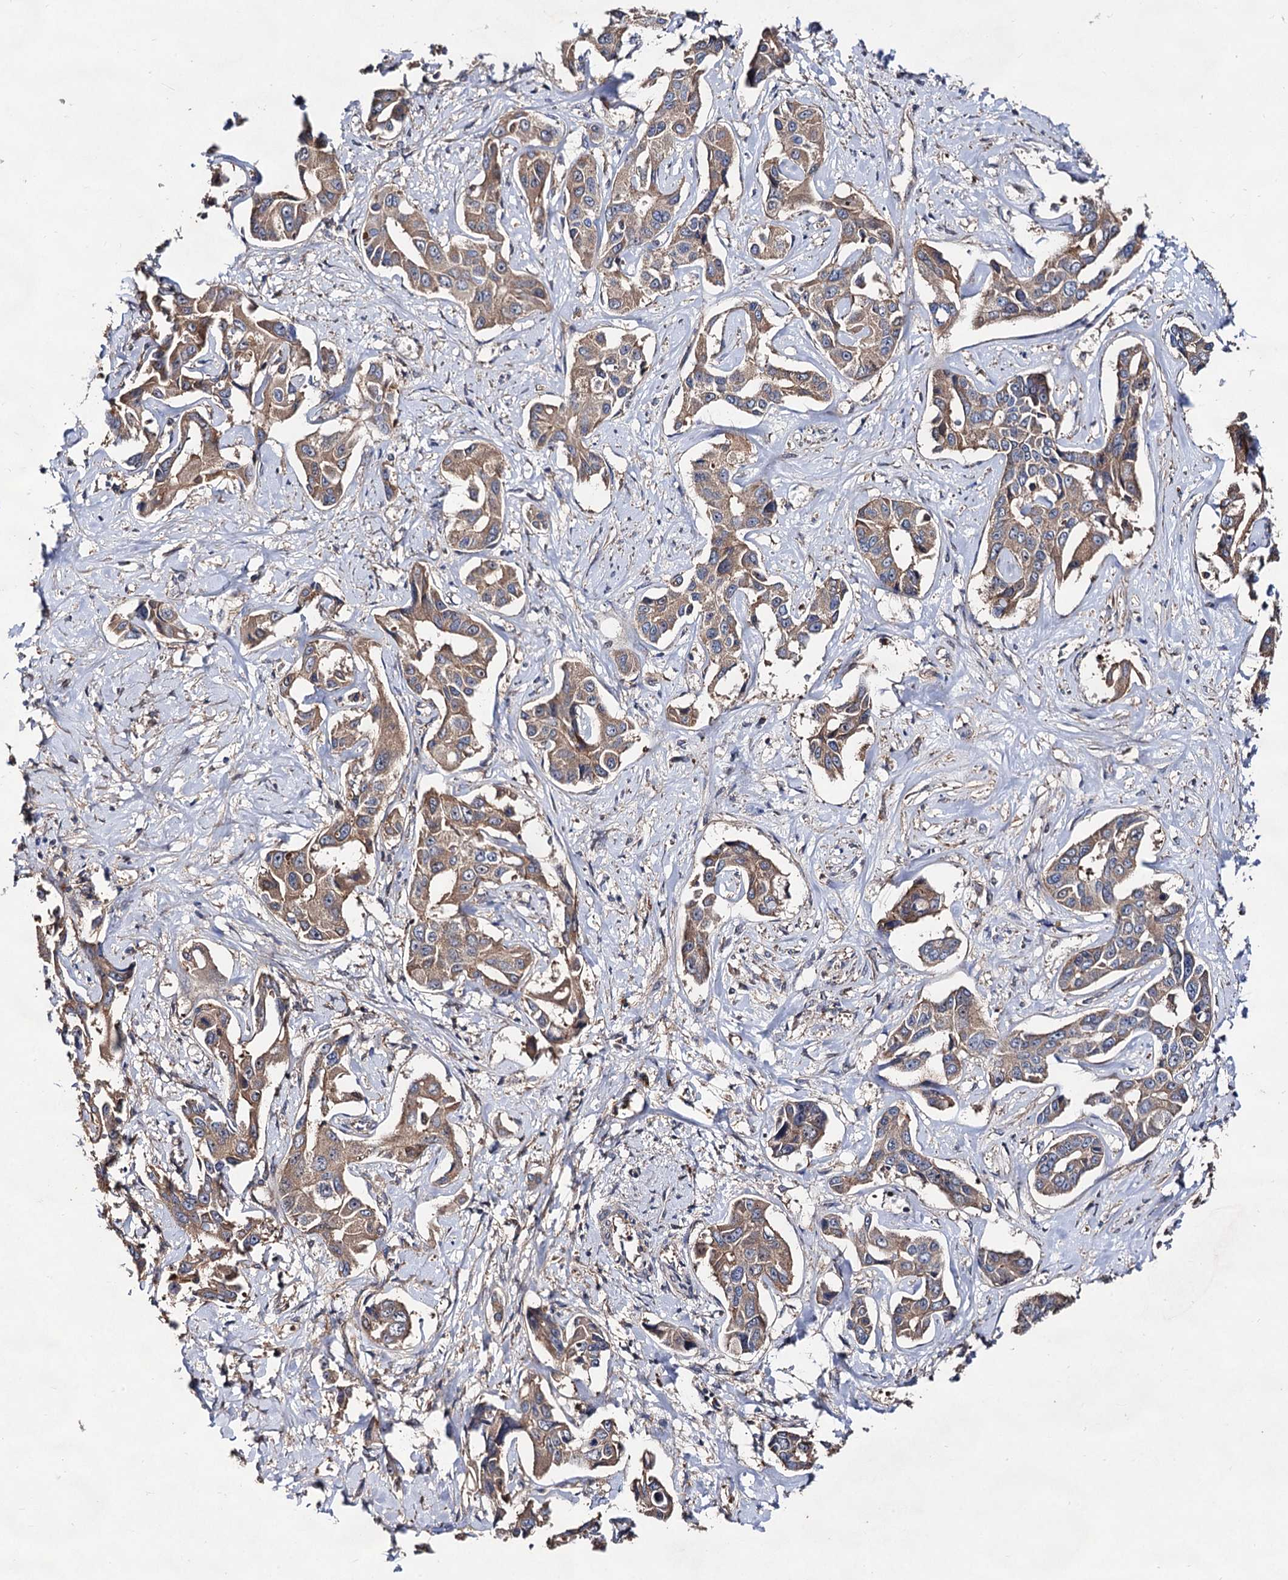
{"staining": {"intensity": "weak", "quantity": ">75%", "location": "cytoplasmic/membranous"}, "tissue": "liver cancer", "cell_type": "Tumor cells", "image_type": "cancer", "snomed": [{"axis": "morphology", "description": "Cholangiocarcinoma"}, {"axis": "topography", "description": "Liver"}], "caption": "Cholangiocarcinoma (liver) was stained to show a protein in brown. There is low levels of weak cytoplasmic/membranous staining in about >75% of tumor cells.", "gene": "VPS29", "patient": {"sex": "male", "age": 59}}